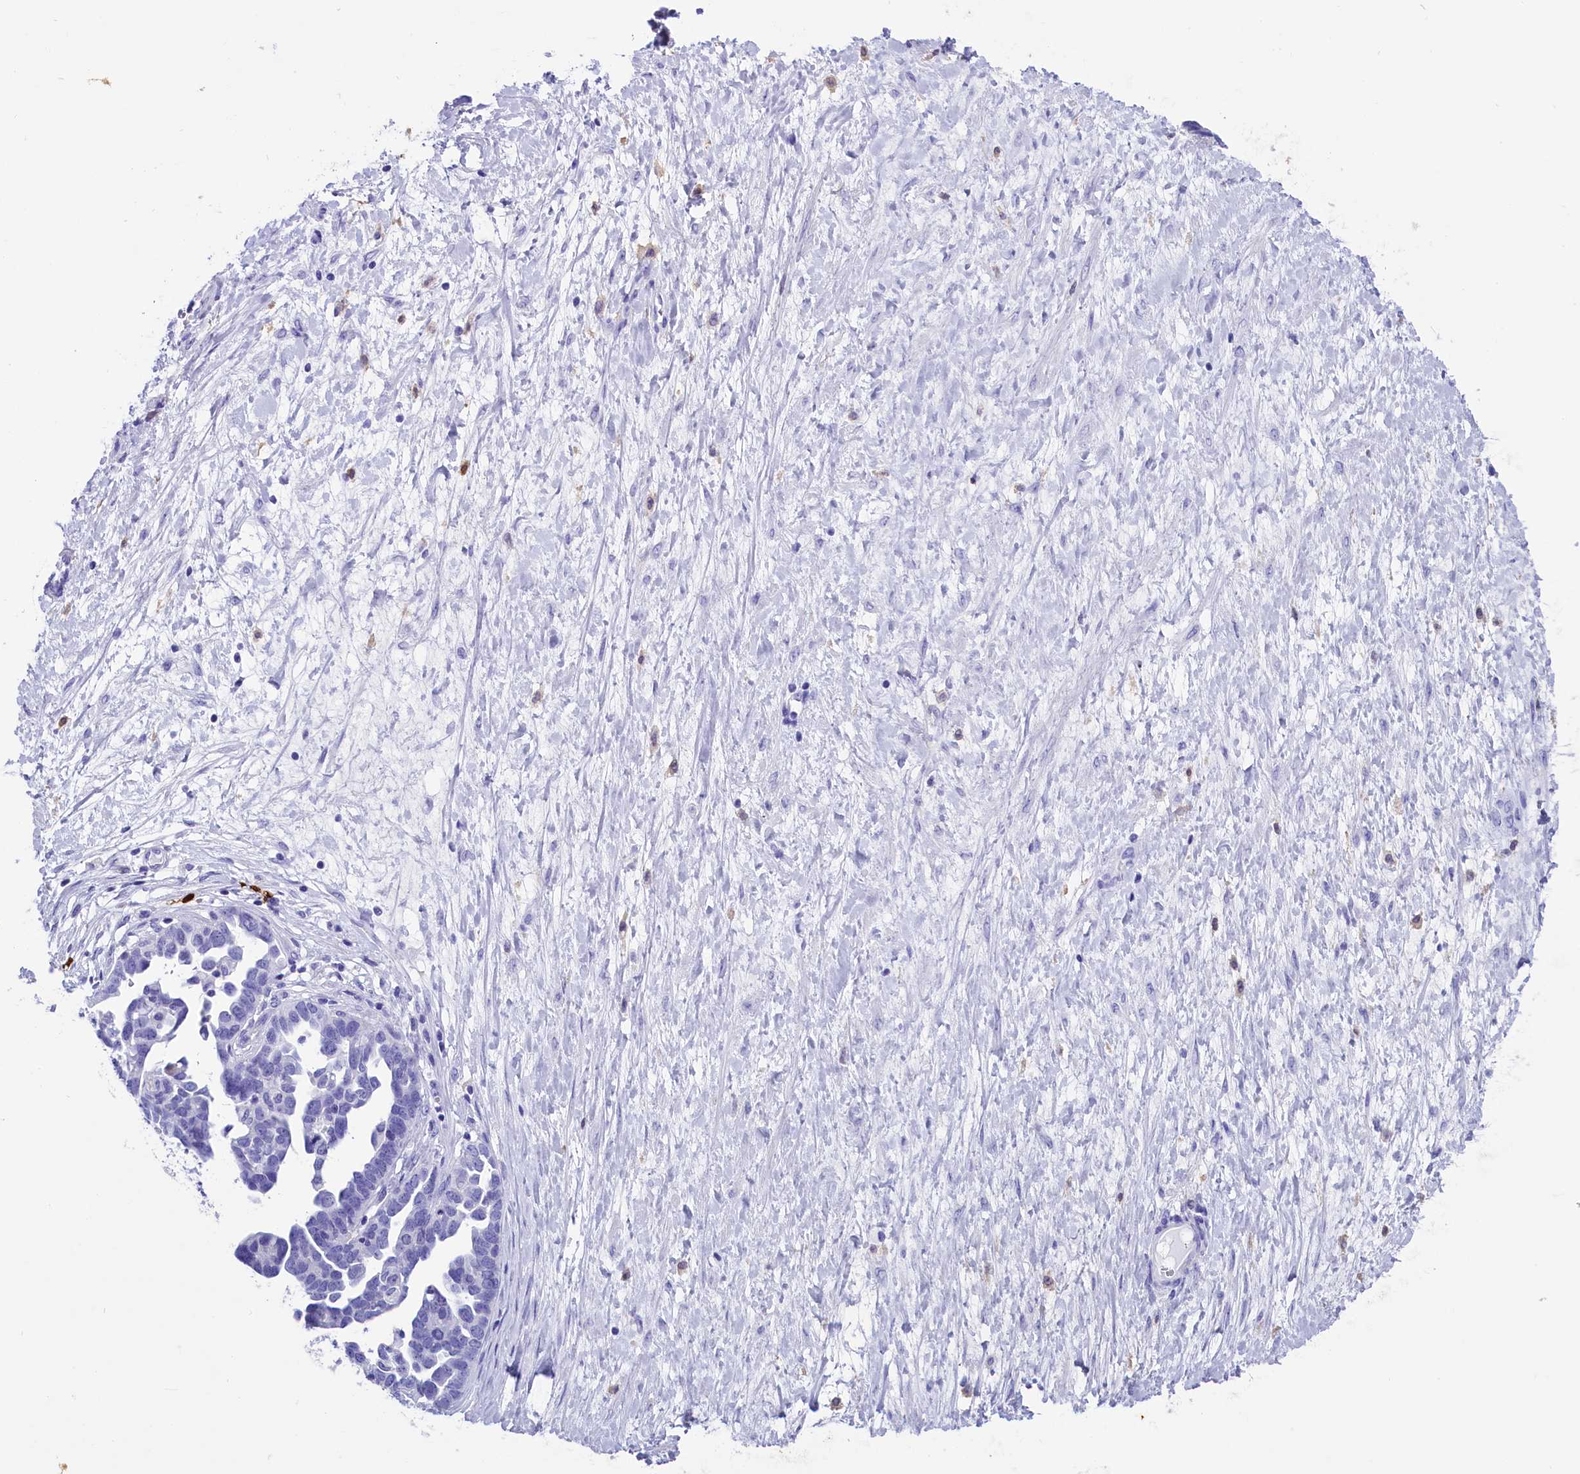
{"staining": {"intensity": "negative", "quantity": "none", "location": "none"}, "tissue": "ovarian cancer", "cell_type": "Tumor cells", "image_type": "cancer", "snomed": [{"axis": "morphology", "description": "Cystadenocarcinoma, serous, NOS"}, {"axis": "topography", "description": "Ovary"}], "caption": "The histopathology image shows no significant staining in tumor cells of ovarian cancer.", "gene": "CLC", "patient": {"sex": "female", "age": 54}}